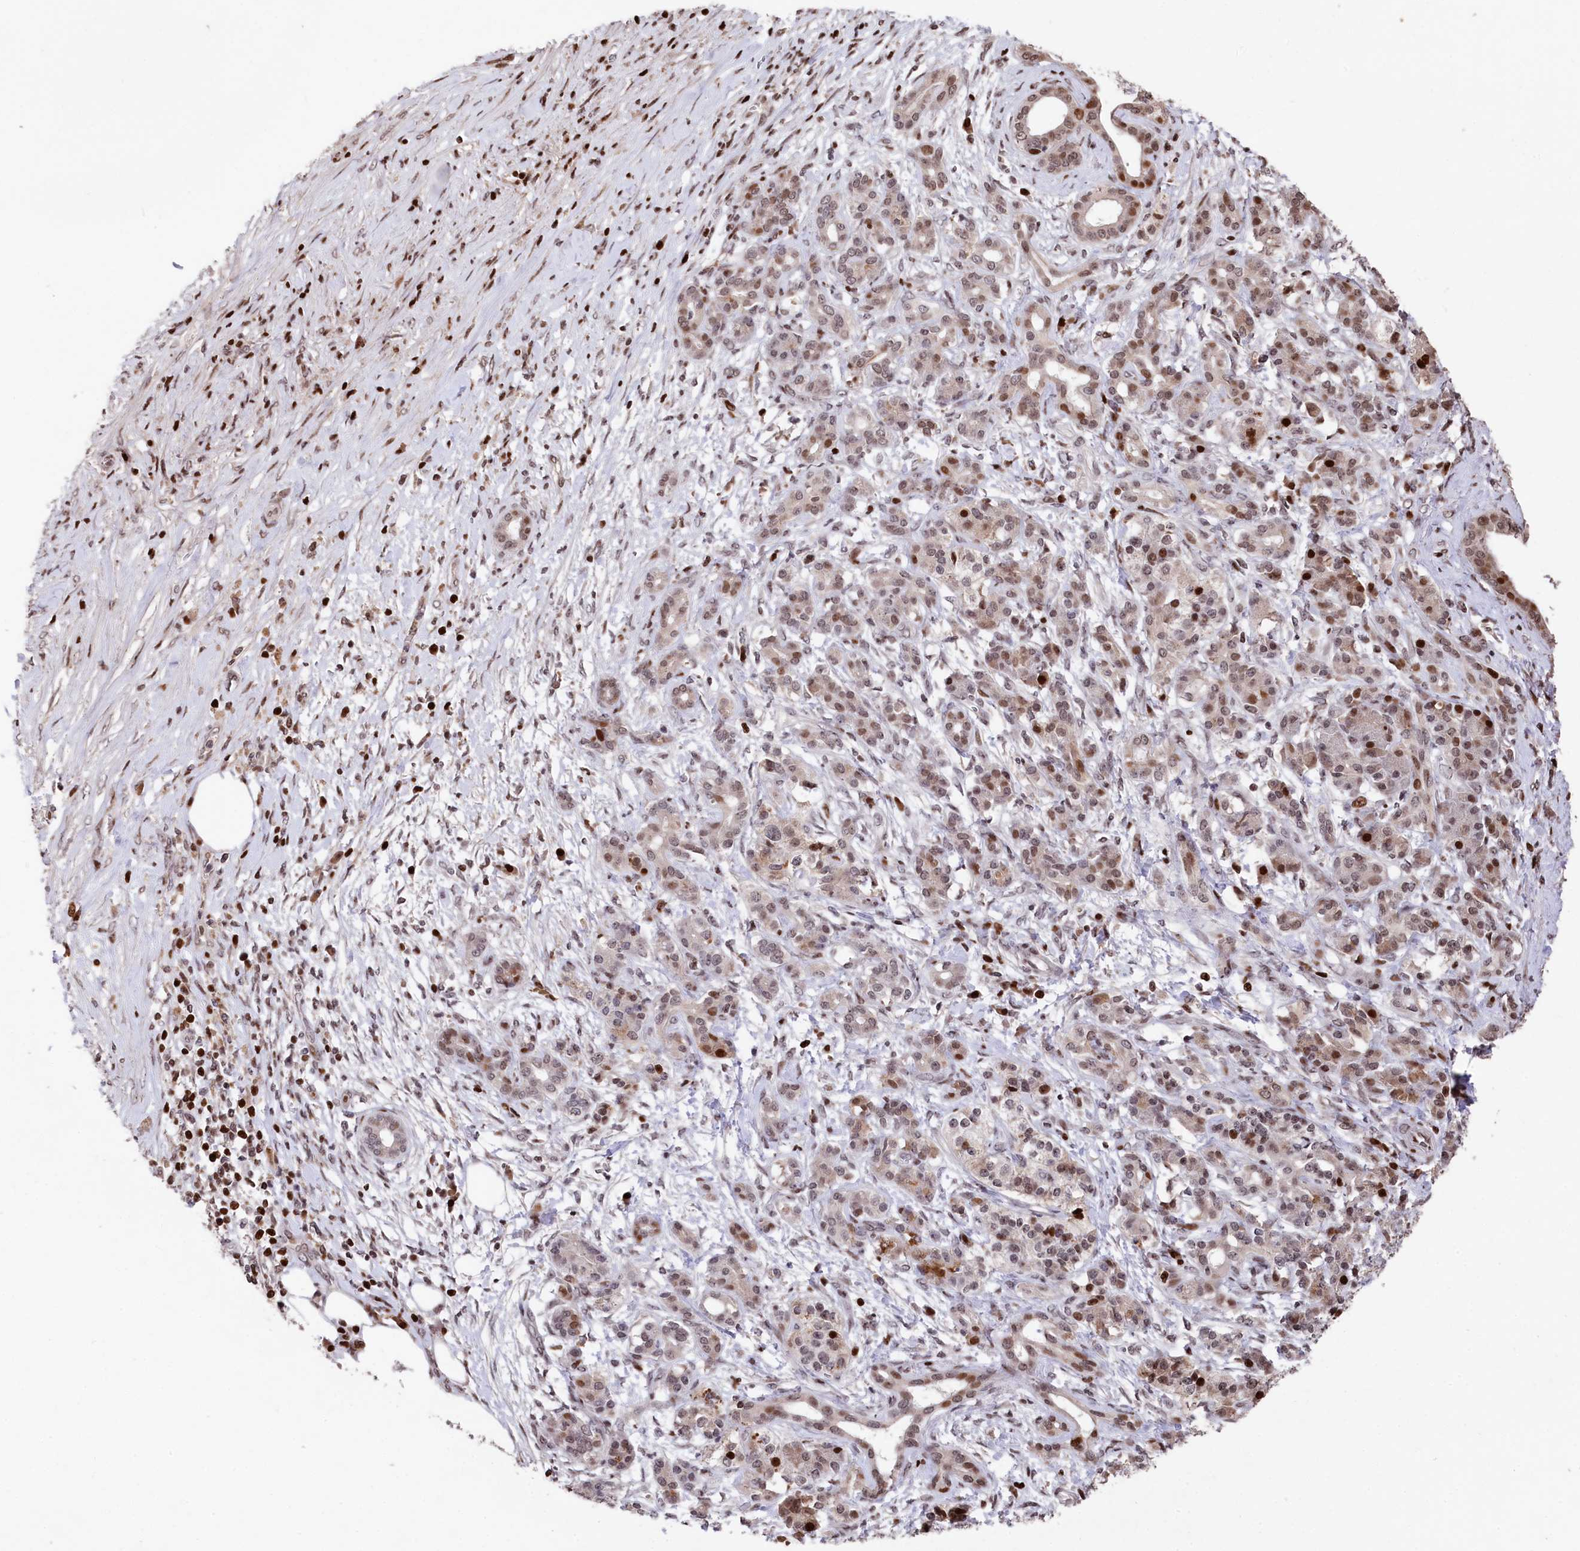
{"staining": {"intensity": "strong", "quantity": "<25%", "location": "nuclear"}, "tissue": "pancreatic cancer", "cell_type": "Tumor cells", "image_type": "cancer", "snomed": [{"axis": "morphology", "description": "Adenocarcinoma, NOS"}, {"axis": "topography", "description": "Pancreas"}], "caption": "Immunohistochemistry of adenocarcinoma (pancreatic) reveals medium levels of strong nuclear positivity in approximately <25% of tumor cells.", "gene": "MCF2L2", "patient": {"sex": "female", "age": 55}}